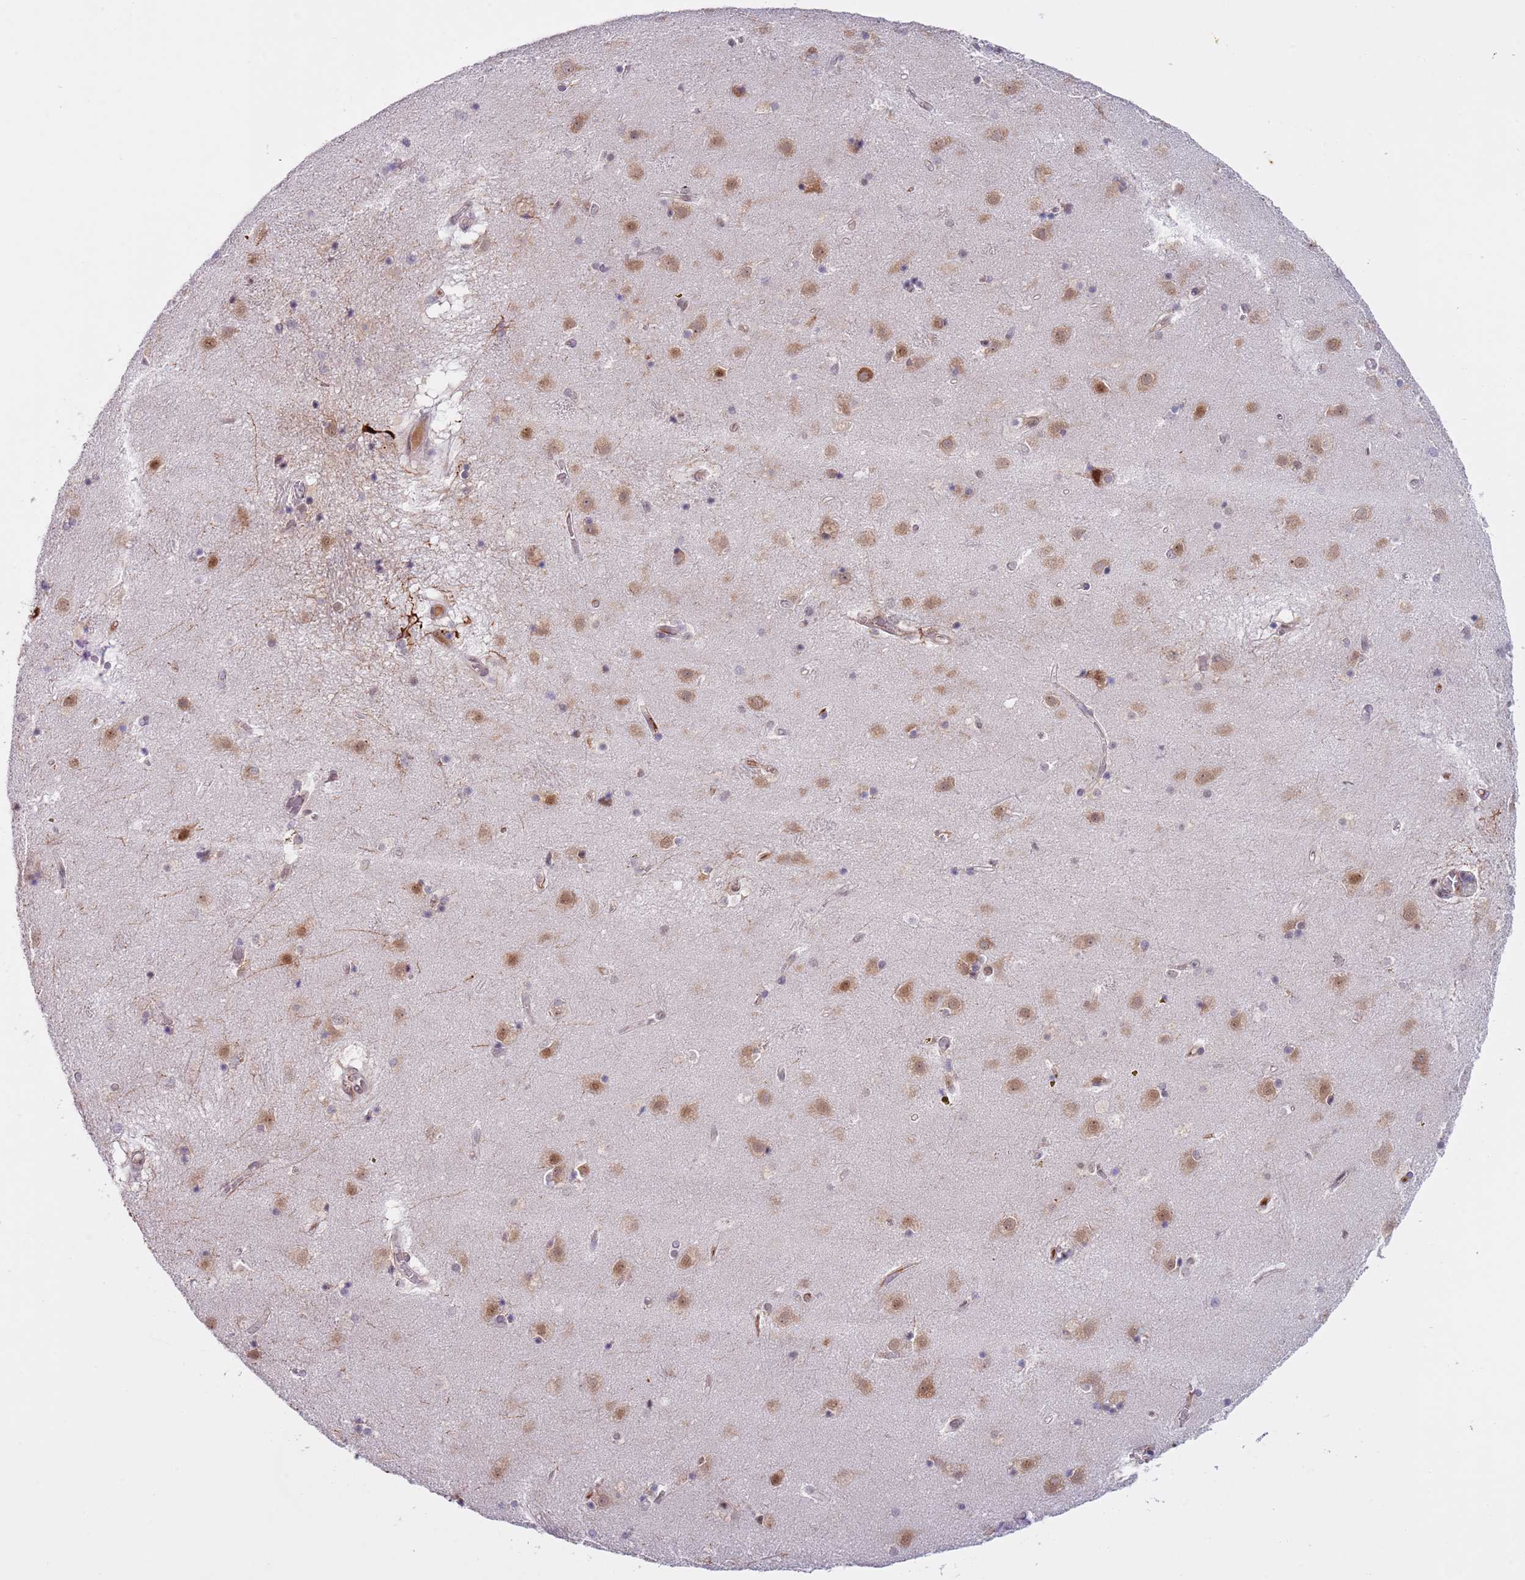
{"staining": {"intensity": "negative", "quantity": "none", "location": "none"}, "tissue": "caudate", "cell_type": "Glial cells", "image_type": "normal", "snomed": [{"axis": "morphology", "description": "Normal tissue, NOS"}, {"axis": "topography", "description": "Lateral ventricle wall"}], "caption": "A histopathology image of caudate stained for a protein shows no brown staining in glial cells.", "gene": "SLC25A32", "patient": {"sex": "male", "age": 70}}